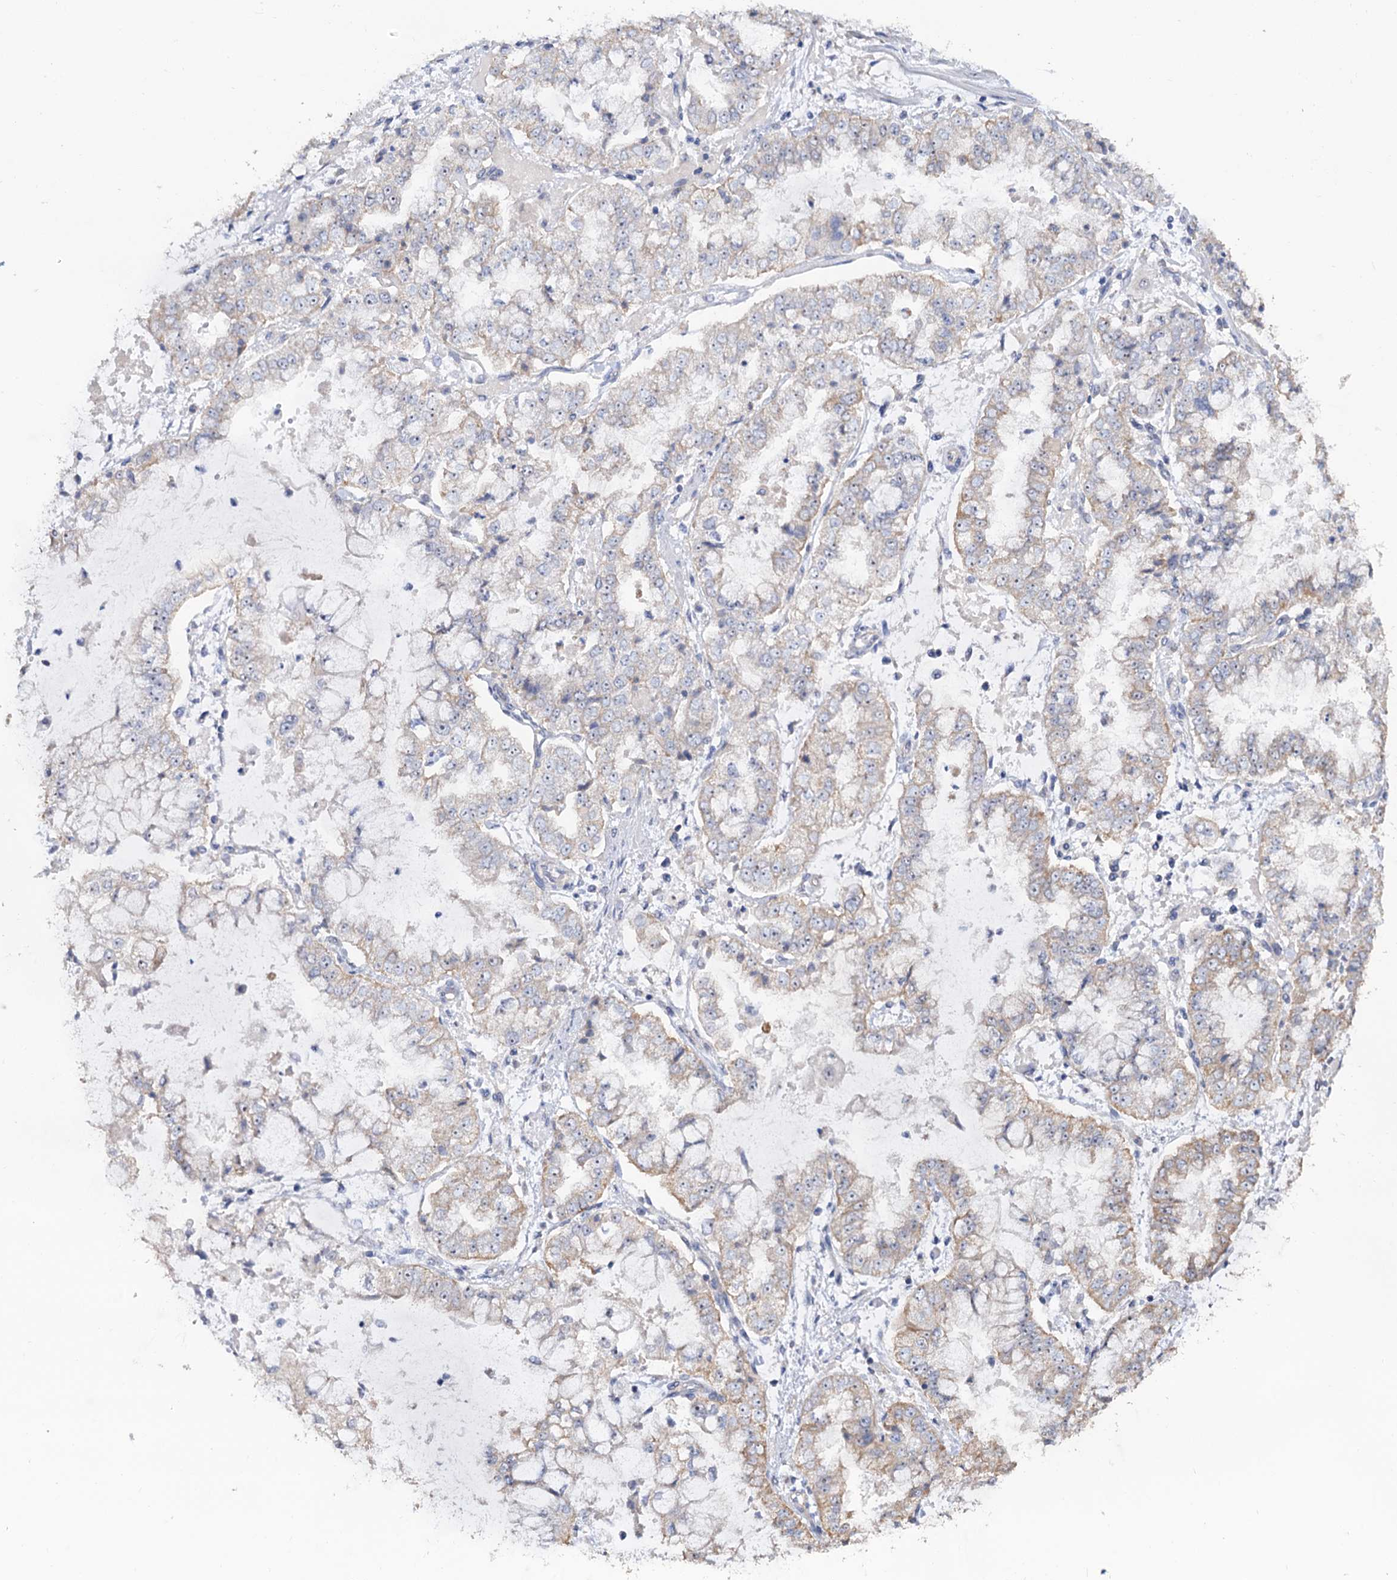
{"staining": {"intensity": "weak", "quantity": "<25%", "location": "cytoplasmic/membranous"}, "tissue": "stomach cancer", "cell_type": "Tumor cells", "image_type": "cancer", "snomed": [{"axis": "morphology", "description": "Adenocarcinoma, NOS"}, {"axis": "topography", "description": "Stomach"}], "caption": "Immunohistochemistry photomicrograph of human stomach adenocarcinoma stained for a protein (brown), which shows no staining in tumor cells.", "gene": "C2CD3", "patient": {"sex": "male", "age": 76}}